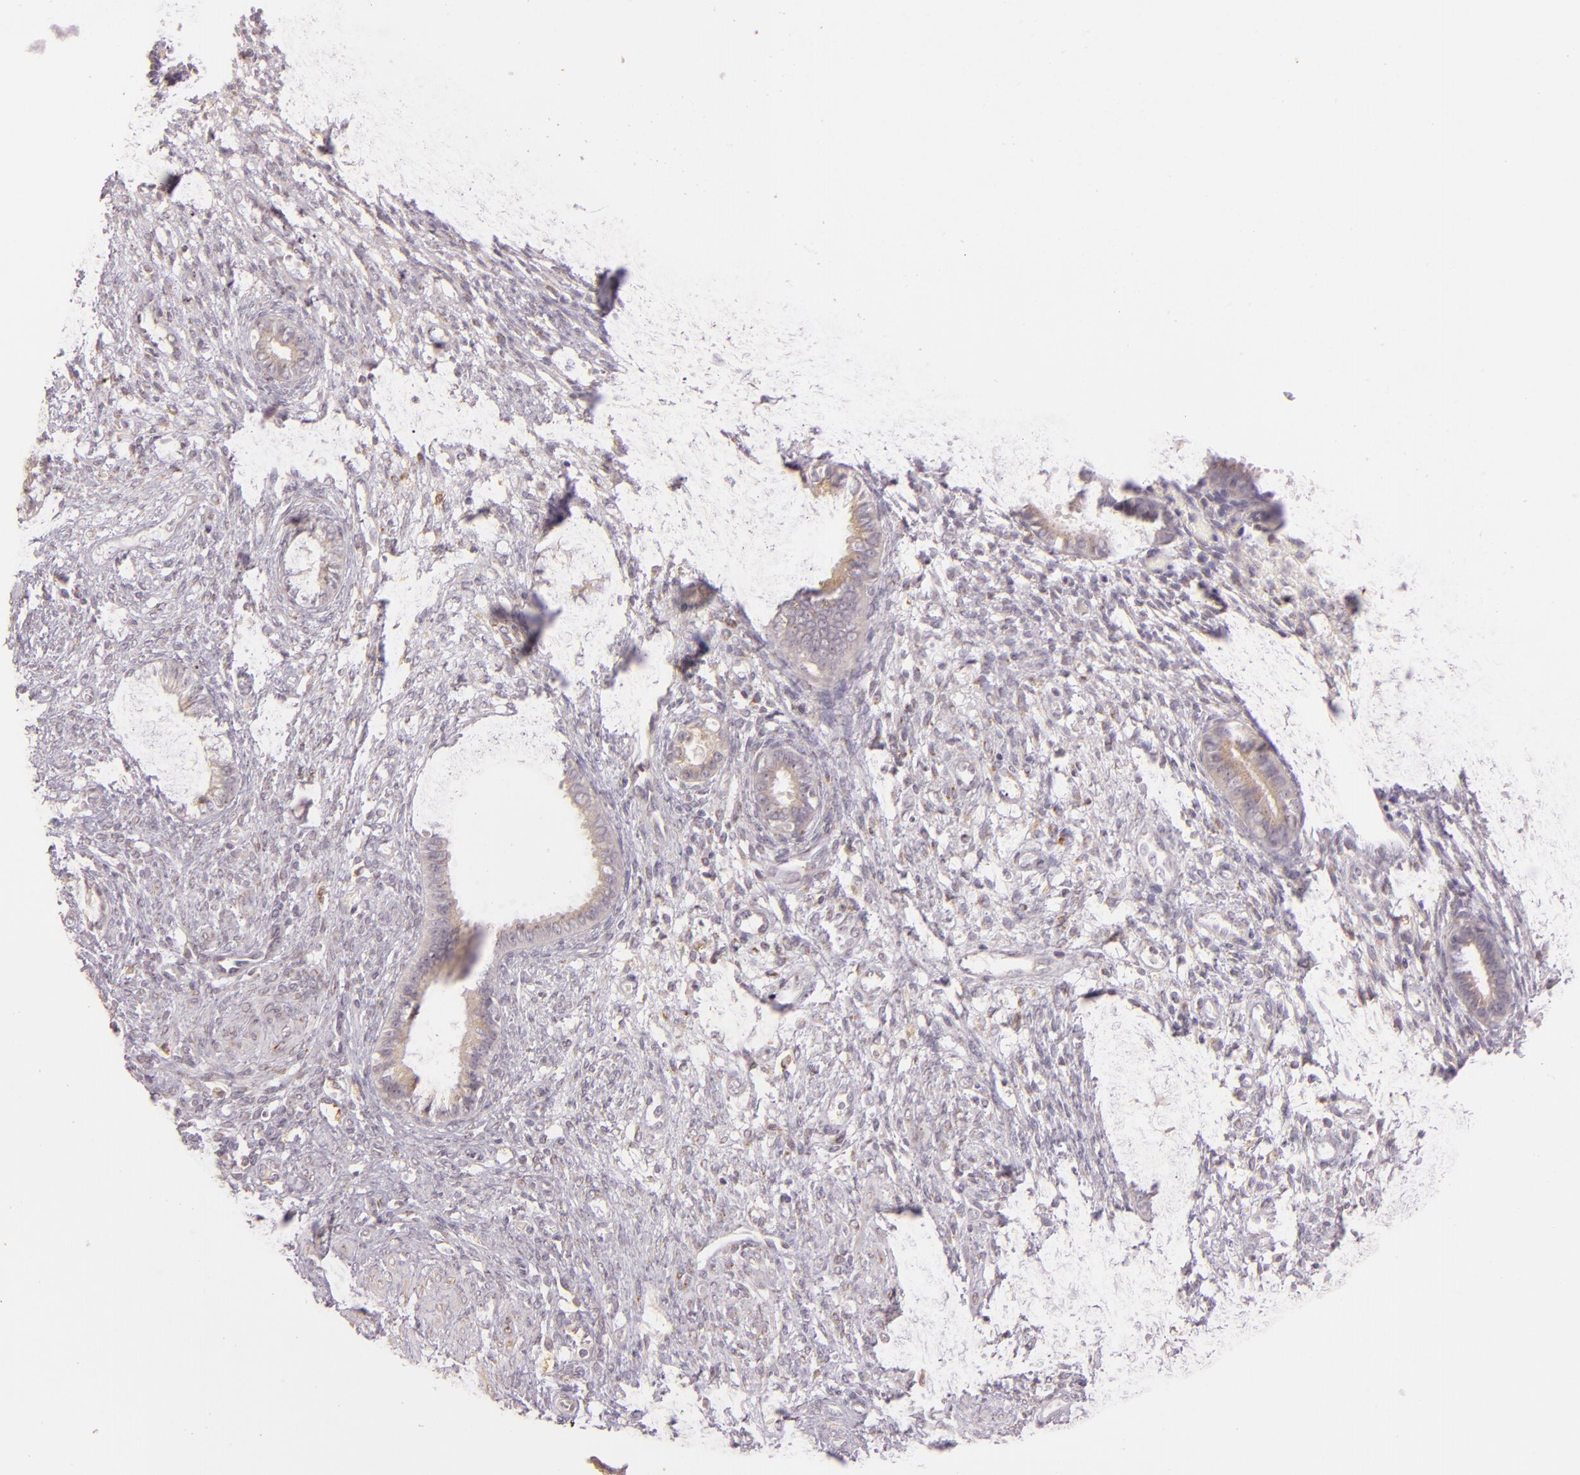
{"staining": {"intensity": "weak", "quantity": "<25%", "location": "cytoplasmic/membranous"}, "tissue": "endometrium", "cell_type": "Cells in endometrial stroma", "image_type": "normal", "snomed": [{"axis": "morphology", "description": "Normal tissue, NOS"}, {"axis": "topography", "description": "Endometrium"}], "caption": "DAB immunohistochemical staining of benign endometrium shows no significant staining in cells in endometrial stroma. The staining was performed using DAB to visualize the protein expression in brown, while the nuclei were stained in blue with hematoxylin (Magnification: 20x).", "gene": "LGMN", "patient": {"sex": "female", "age": 72}}